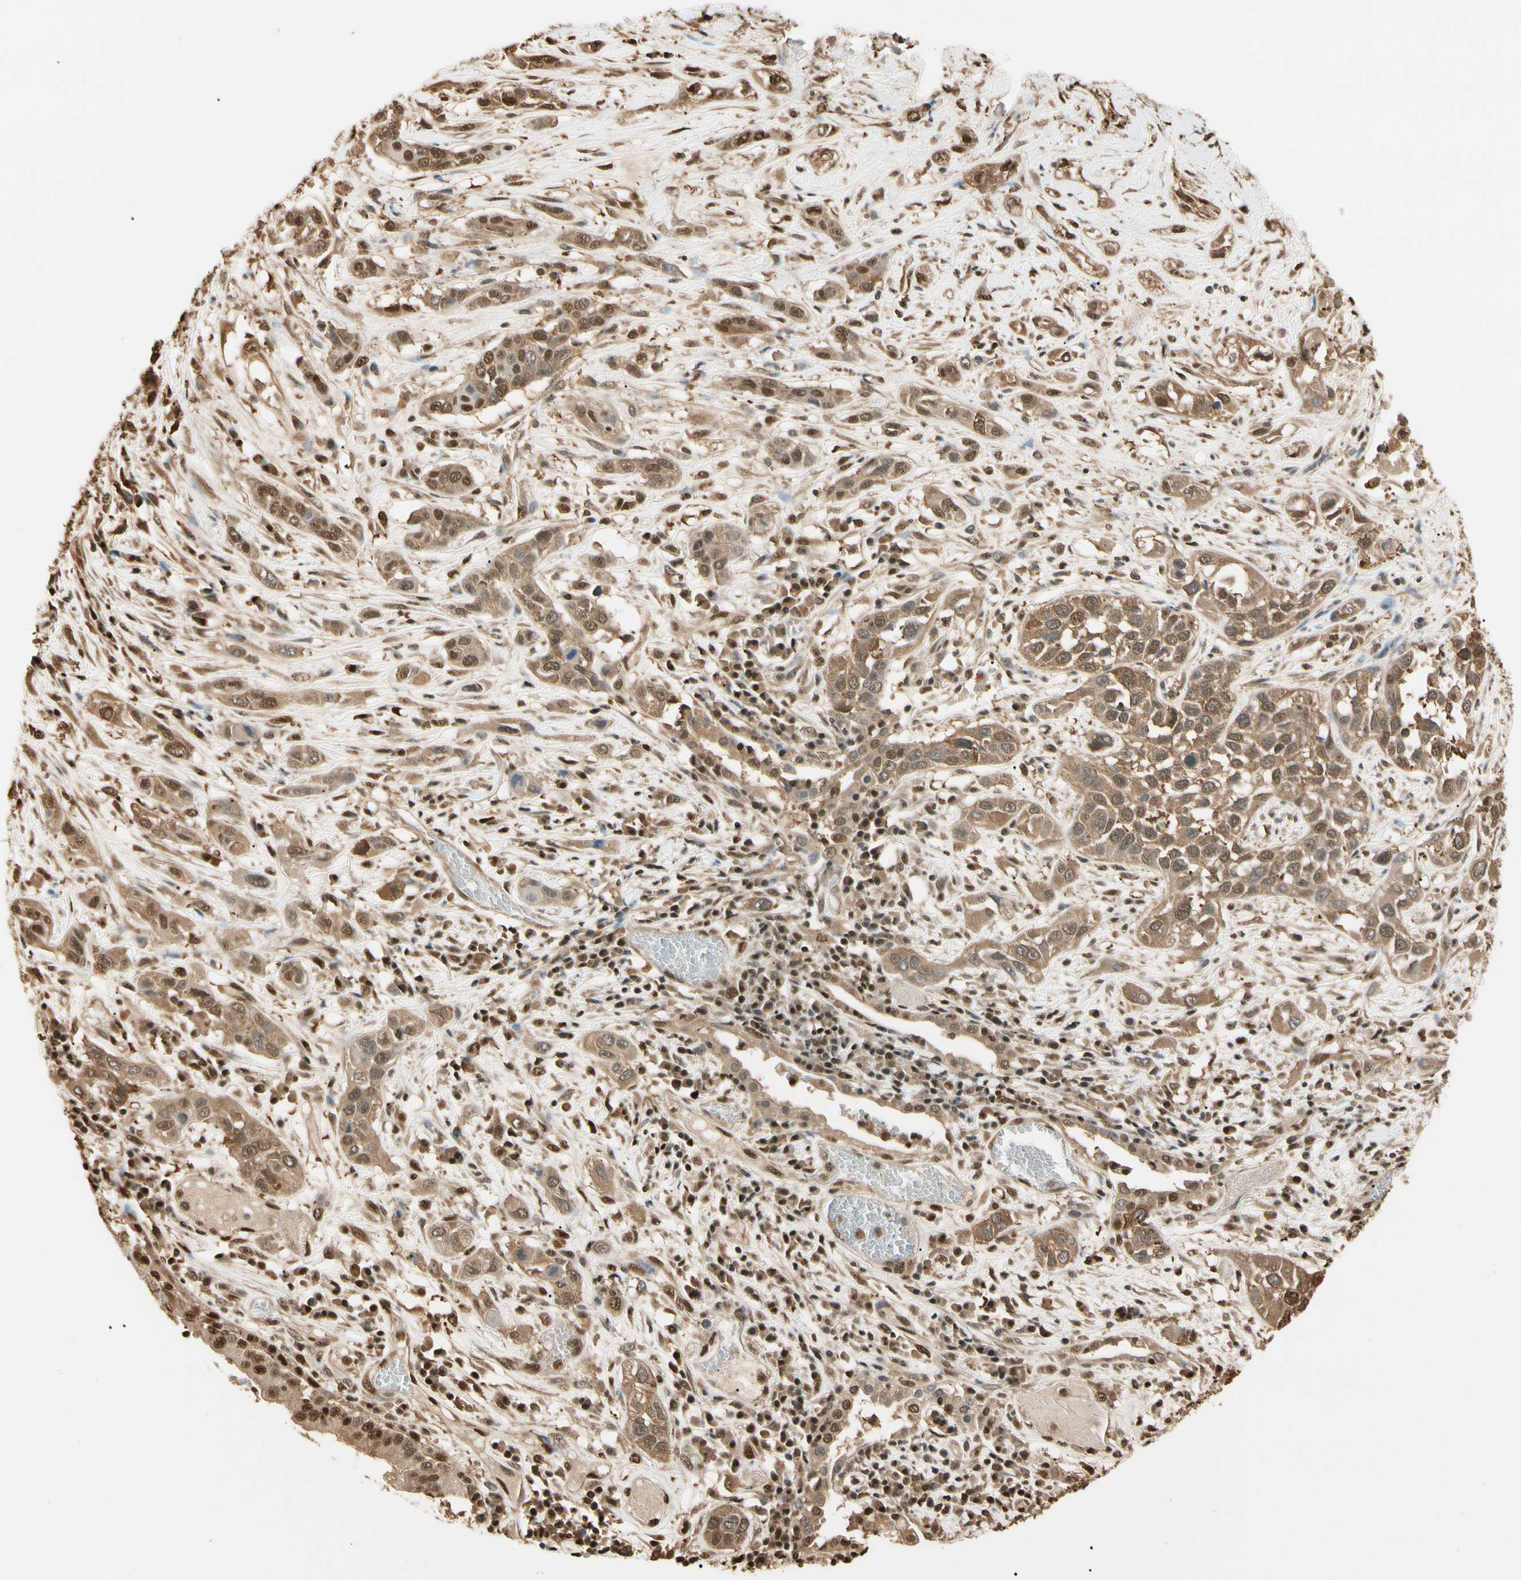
{"staining": {"intensity": "moderate", "quantity": ">75%", "location": "cytoplasmic/membranous,nuclear"}, "tissue": "lung cancer", "cell_type": "Tumor cells", "image_type": "cancer", "snomed": [{"axis": "morphology", "description": "Squamous cell carcinoma, NOS"}, {"axis": "topography", "description": "Lung"}], "caption": "Moderate cytoplasmic/membranous and nuclear positivity is appreciated in about >75% of tumor cells in lung cancer.", "gene": "PNCK", "patient": {"sex": "male", "age": 71}}